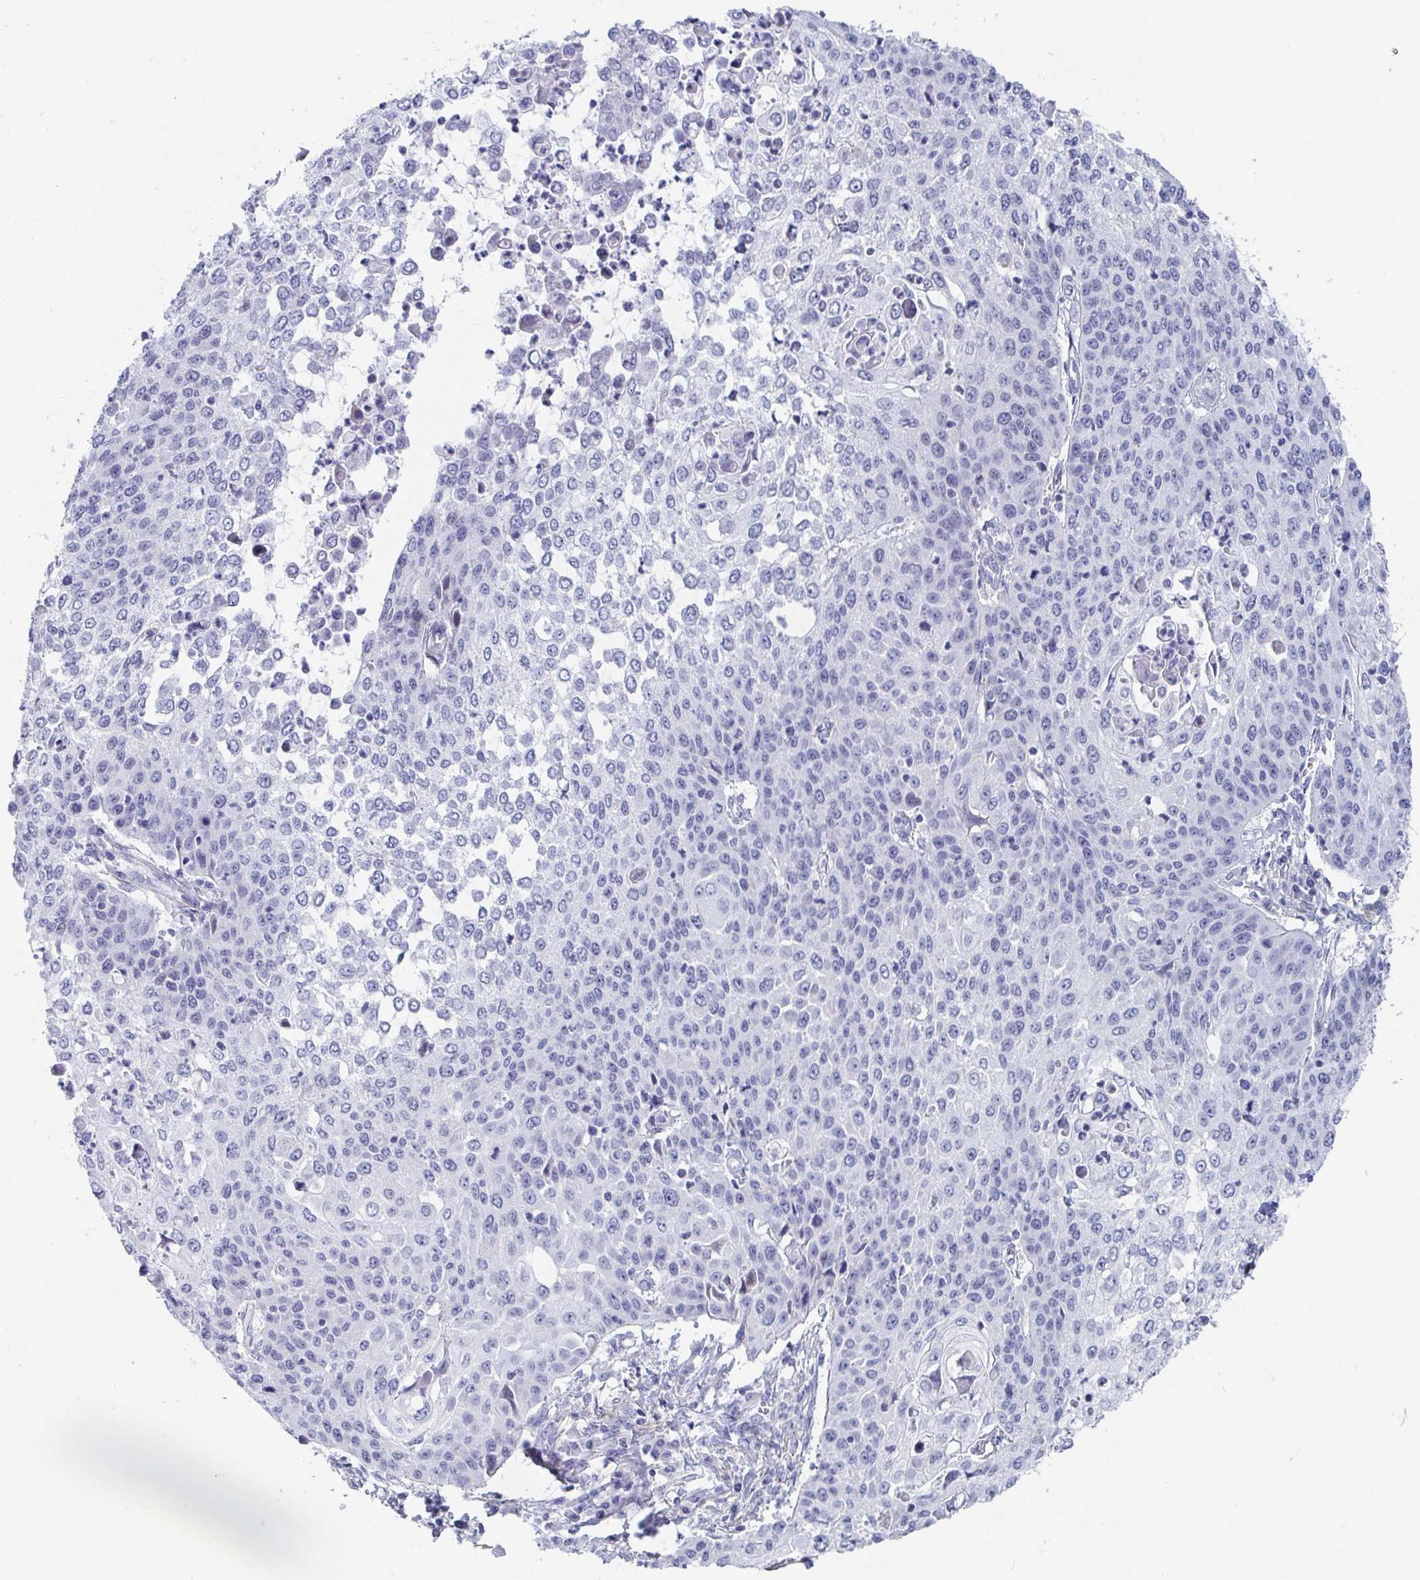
{"staining": {"intensity": "negative", "quantity": "none", "location": "none"}, "tissue": "cervical cancer", "cell_type": "Tumor cells", "image_type": "cancer", "snomed": [{"axis": "morphology", "description": "Squamous cell carcinoma, NOS"}, {"axis": "topography", "description": "Cervix"}], "caption": "The histopathology image reveals no staining of tumor cells in cervical cancer.", "gene": "ZFP82", "patient": {"sex": "female", "age": 65}}